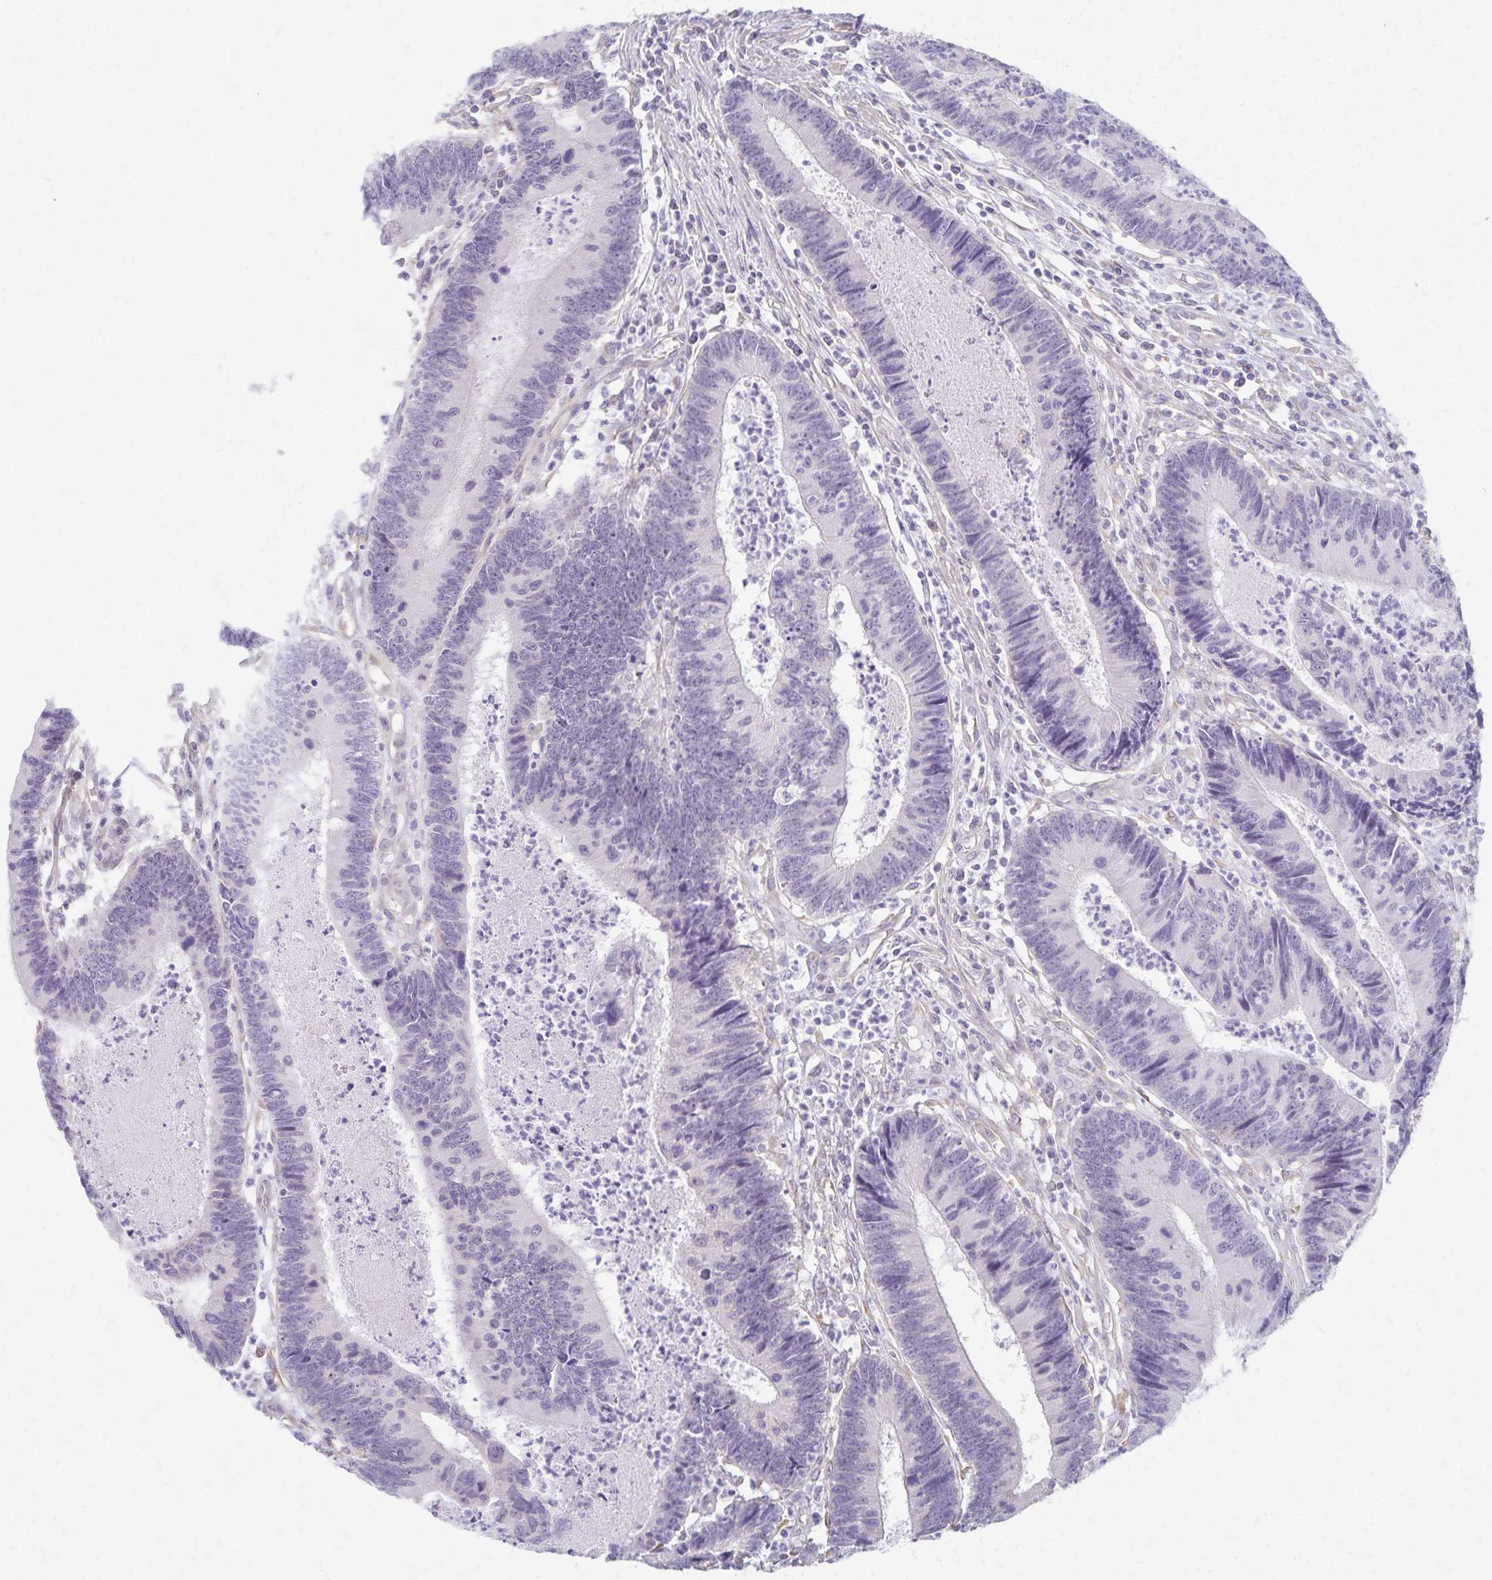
{"staining": {"intensity": "negative", "quantity": "none", "location": "none"}, "tissue": "colorectal cancer", "cell_type": "Tumor cells", "image_type": "cancer", "snomed": [{"axis": "morphology", "description": "Adenocarcinoma, NOS"}, {"axis": "topography", "description": "Colon"}], "caption": "Immunohistochemistry (IHC) micrograph of neoplastic tissue: human adenocarcinoma (colorectal) stained with DAB shows no significant protein positivity in tumor cells.", "gene": "KISS1", "patient": {"sex": "female", "age": 67}}